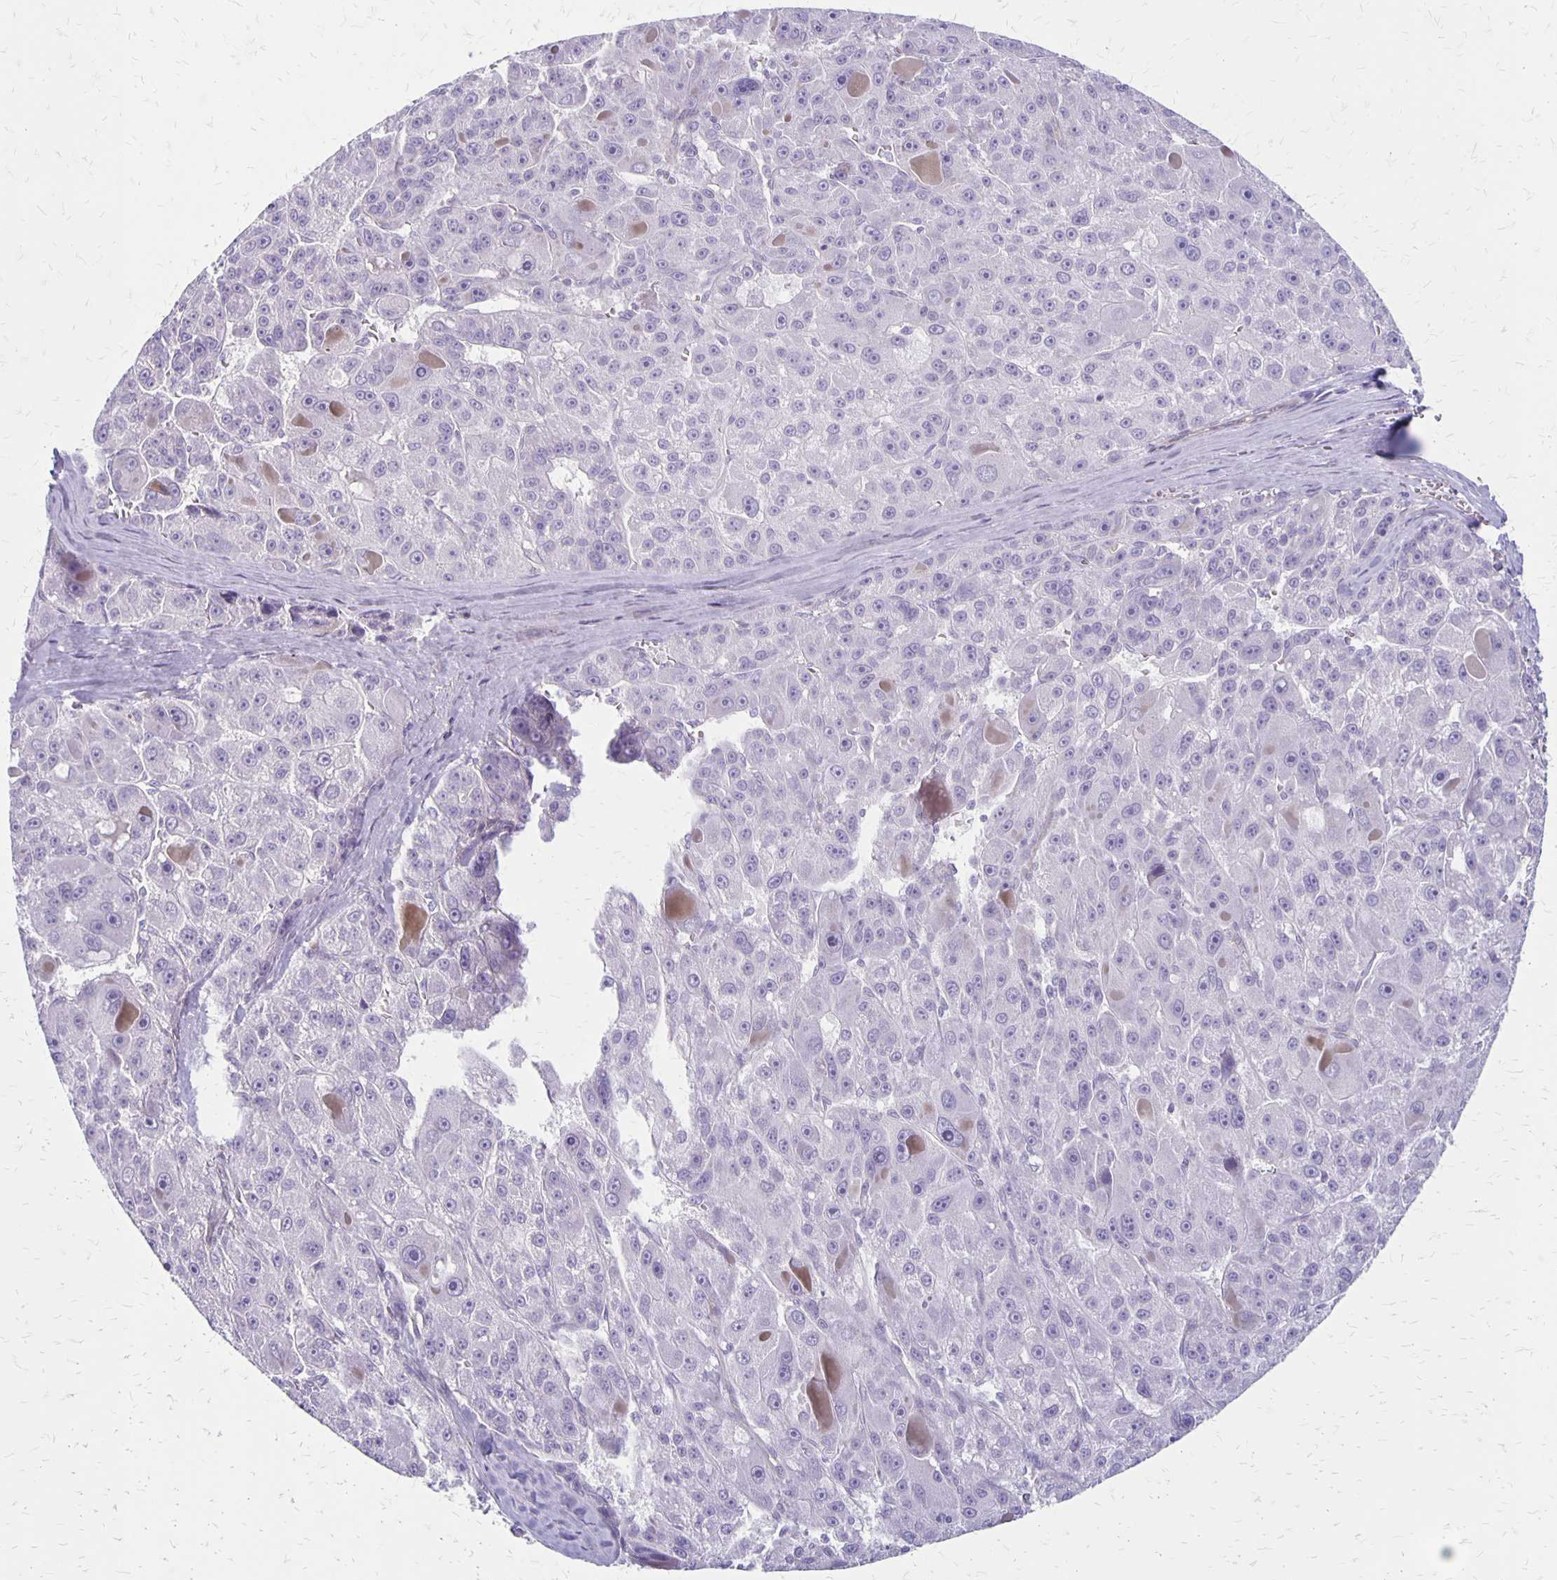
{"staining": {"intensity": "negative", "quantity": "none", "location": "none"}, "tissue": "liver cancer", "cell_type": "Tumor cells", "image_type": "cancer", "snomed": [{"axis": "morphology", "description": "Carcinoma, Hepatocellular, NOS"}, {"axis": "topography", "description": "Liver"}], "caption": "Human hepatocellular carcinoma (liver) stained for a protein using immunohistochemistry (IHC) reveals no staining in tumor cells.", "gene": "HOMER1", "patient": {"sex": "male", "age": 76}}